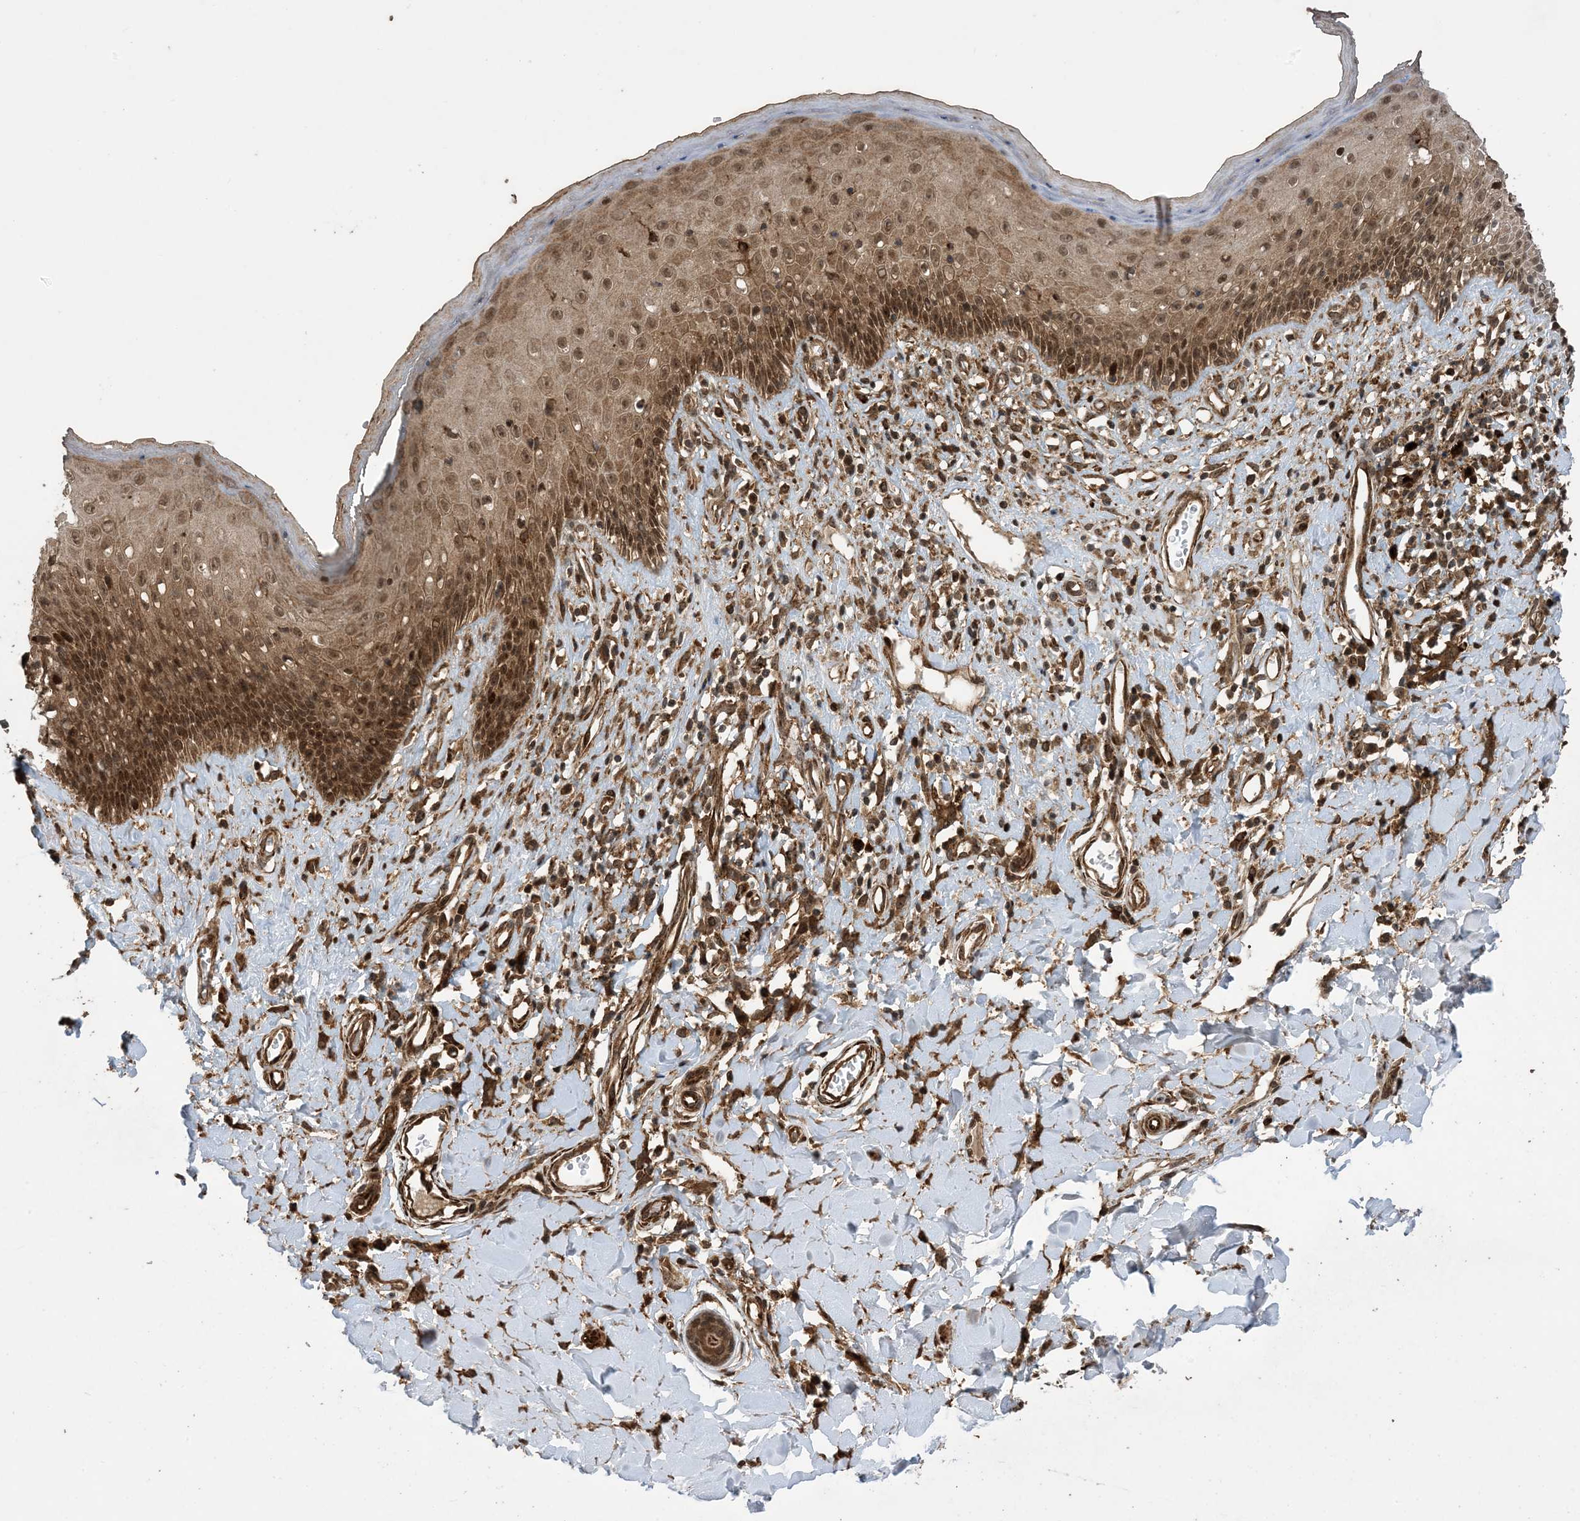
{"staining": {"intensity": "strong", "quantity": ">75%", "location": "cytoplasmic/membranous,nuclear"}, "tissue": "skin", "cell_type": "Epidermal cells", "image_type": "normal", "snomed": [{"axis": "morphology", "description": "Normal tissue, NOS"}, {"axis": "morphology", "description": "Squamous cell carcinoma, NOS"}, {"axis": "topography", "description": "Vulva"}], "caption": "A high-resolution micrograph shows immunohistochemistry (IHC) staining of normal skin, which shows strong cytoplasmic/membranous,nuclear positivity in about >75% of epidermal cells.", "gene": "ZNF511", "patient": {"sex": "female", "age": 85}}